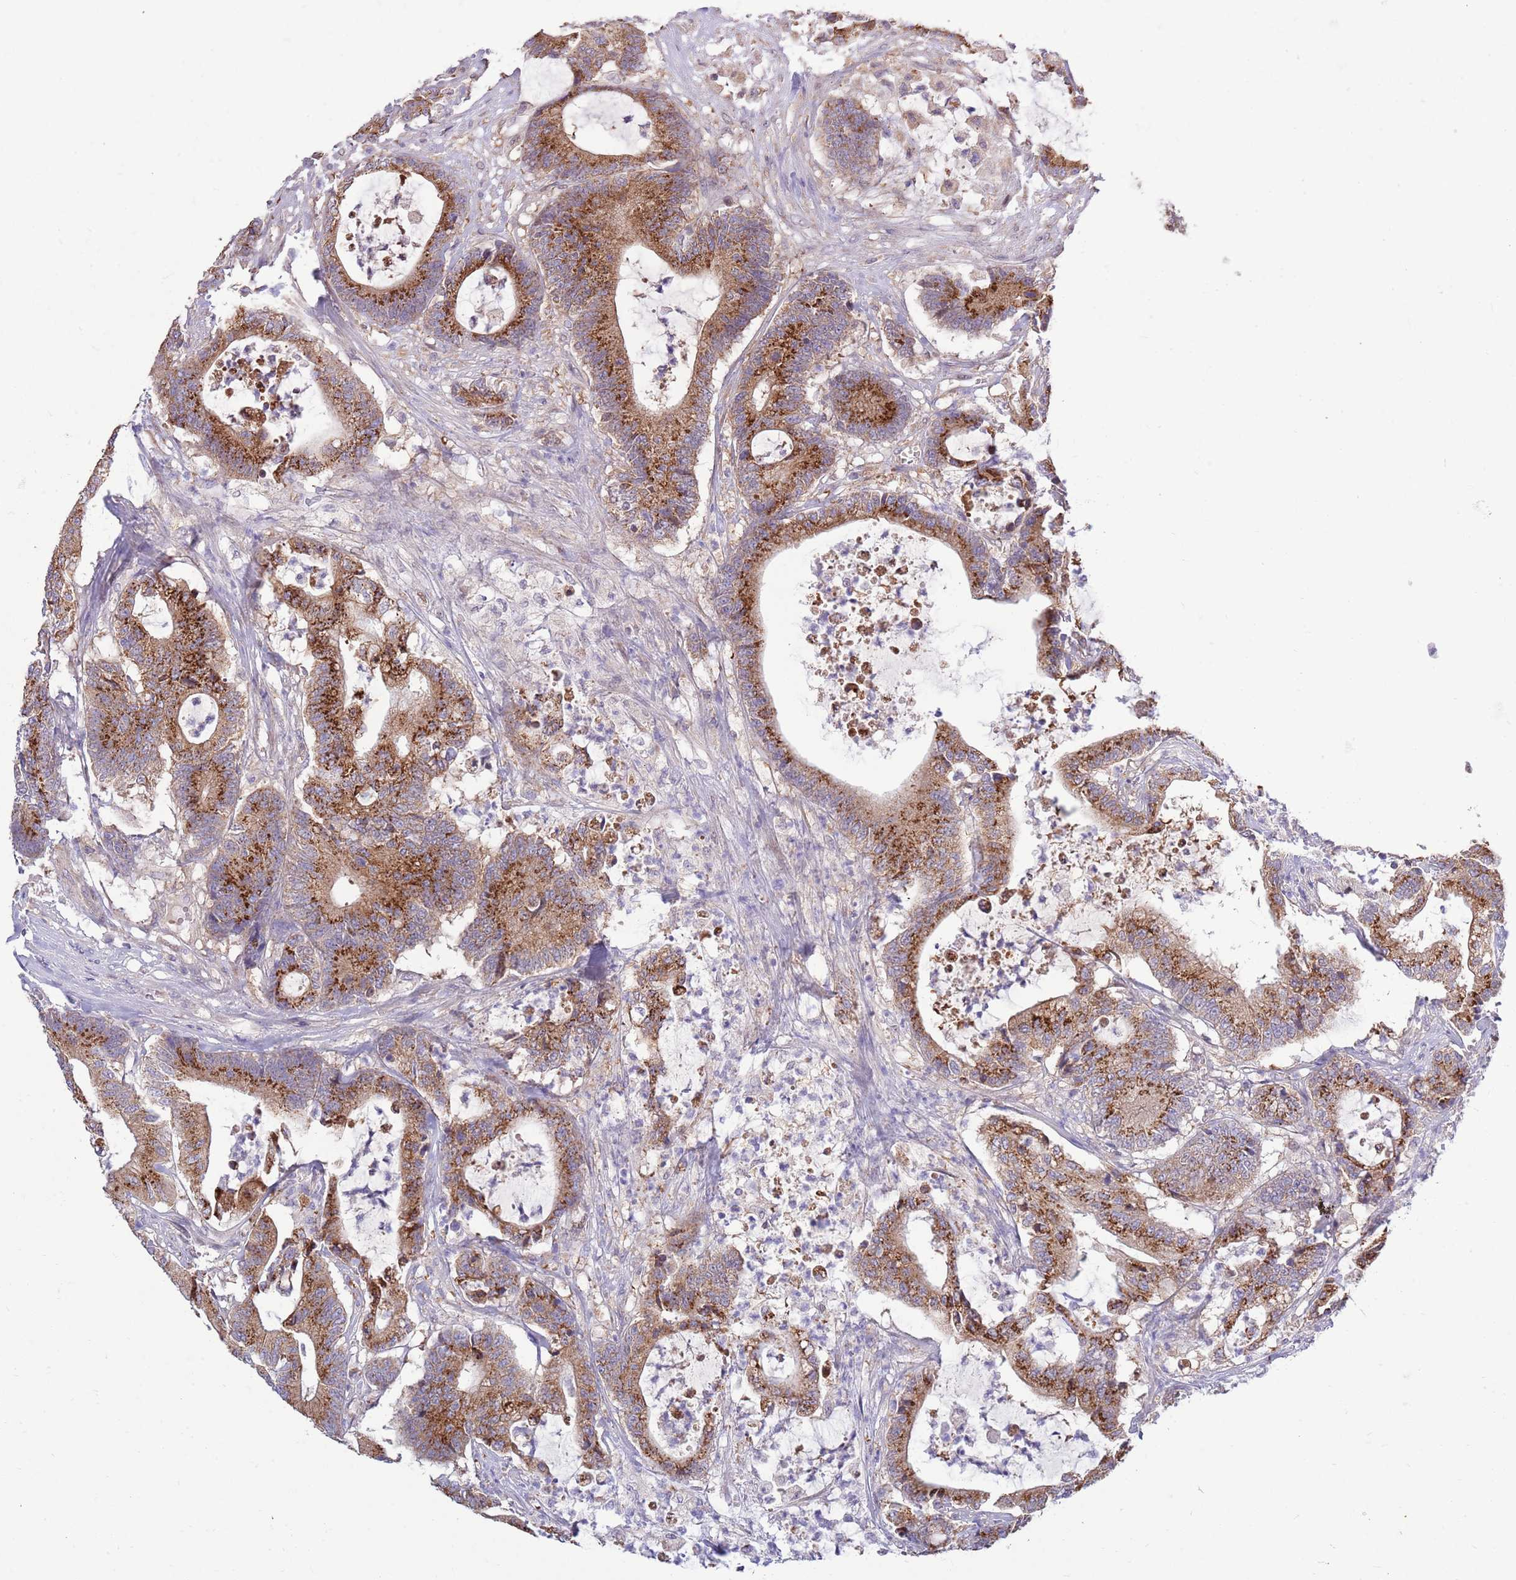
{"staining": {"intensity": "moderate", "quantity": ">75%", "location": "cytoplasmic/membranous"}, "tissue": "colorectal cancer", "cell_type": "Tumor cells", "image_type": "cancer", "snomed": [{"axis": "morphology", "description": "Adenocarcinoma, NOS"}, {"axis": "topography", "description": "Colon"}], "caption": "The micrograph displays staining of colorectal cancer (adenocarcinoma), revealing moderate cytoplasmic/membranous protein expression (brown color) within tumor cells.", "gene": "ARL2BP", "patient": {"sex": "female", "age": 84}}